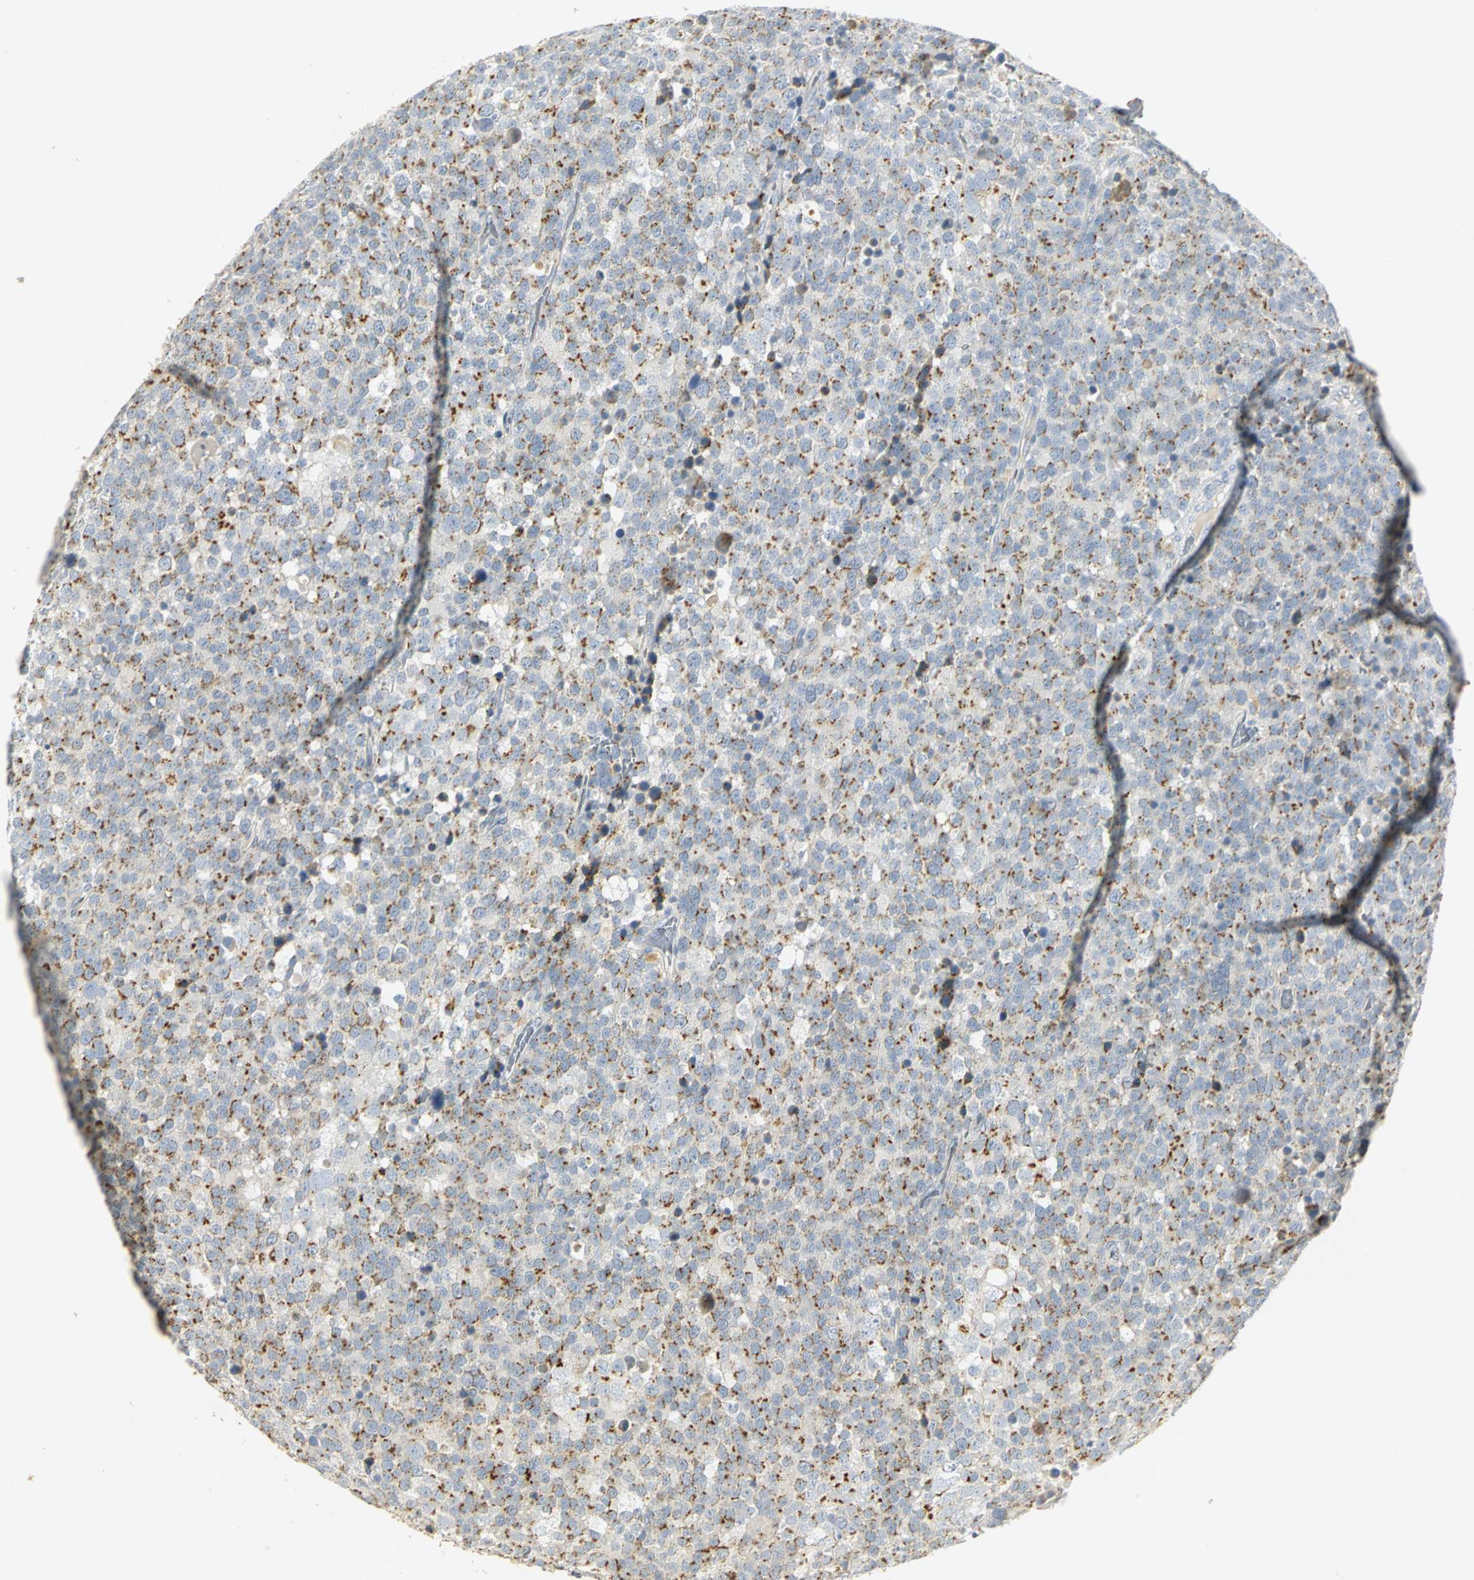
{"staining": {"intensity": "moderate", "quantity": "25%-75%", "location": "cytoplasmic/membranous"}, "tissue": "testis cancer", "cell_type": "Tumor cells", "image_type": "cancer", "snomed": [{"axis": "morphology", "description": "Seminoma, NOS"}, {"axis": "topography", "description": "Testis"}], "caption": "Testis cancer (seminoma) tissue exhibits moderate cytoplasmic/membranous staining in about 25%-75% of tumor cells The staining is performed using DAB (3,3'-diaminobenzidine) brown chromogen to label protein expression. The nuclei are counter-stained blue using hematoxylin.", "gene": "TM9SF2", "patient": {"sex": "male", "age": 71}}